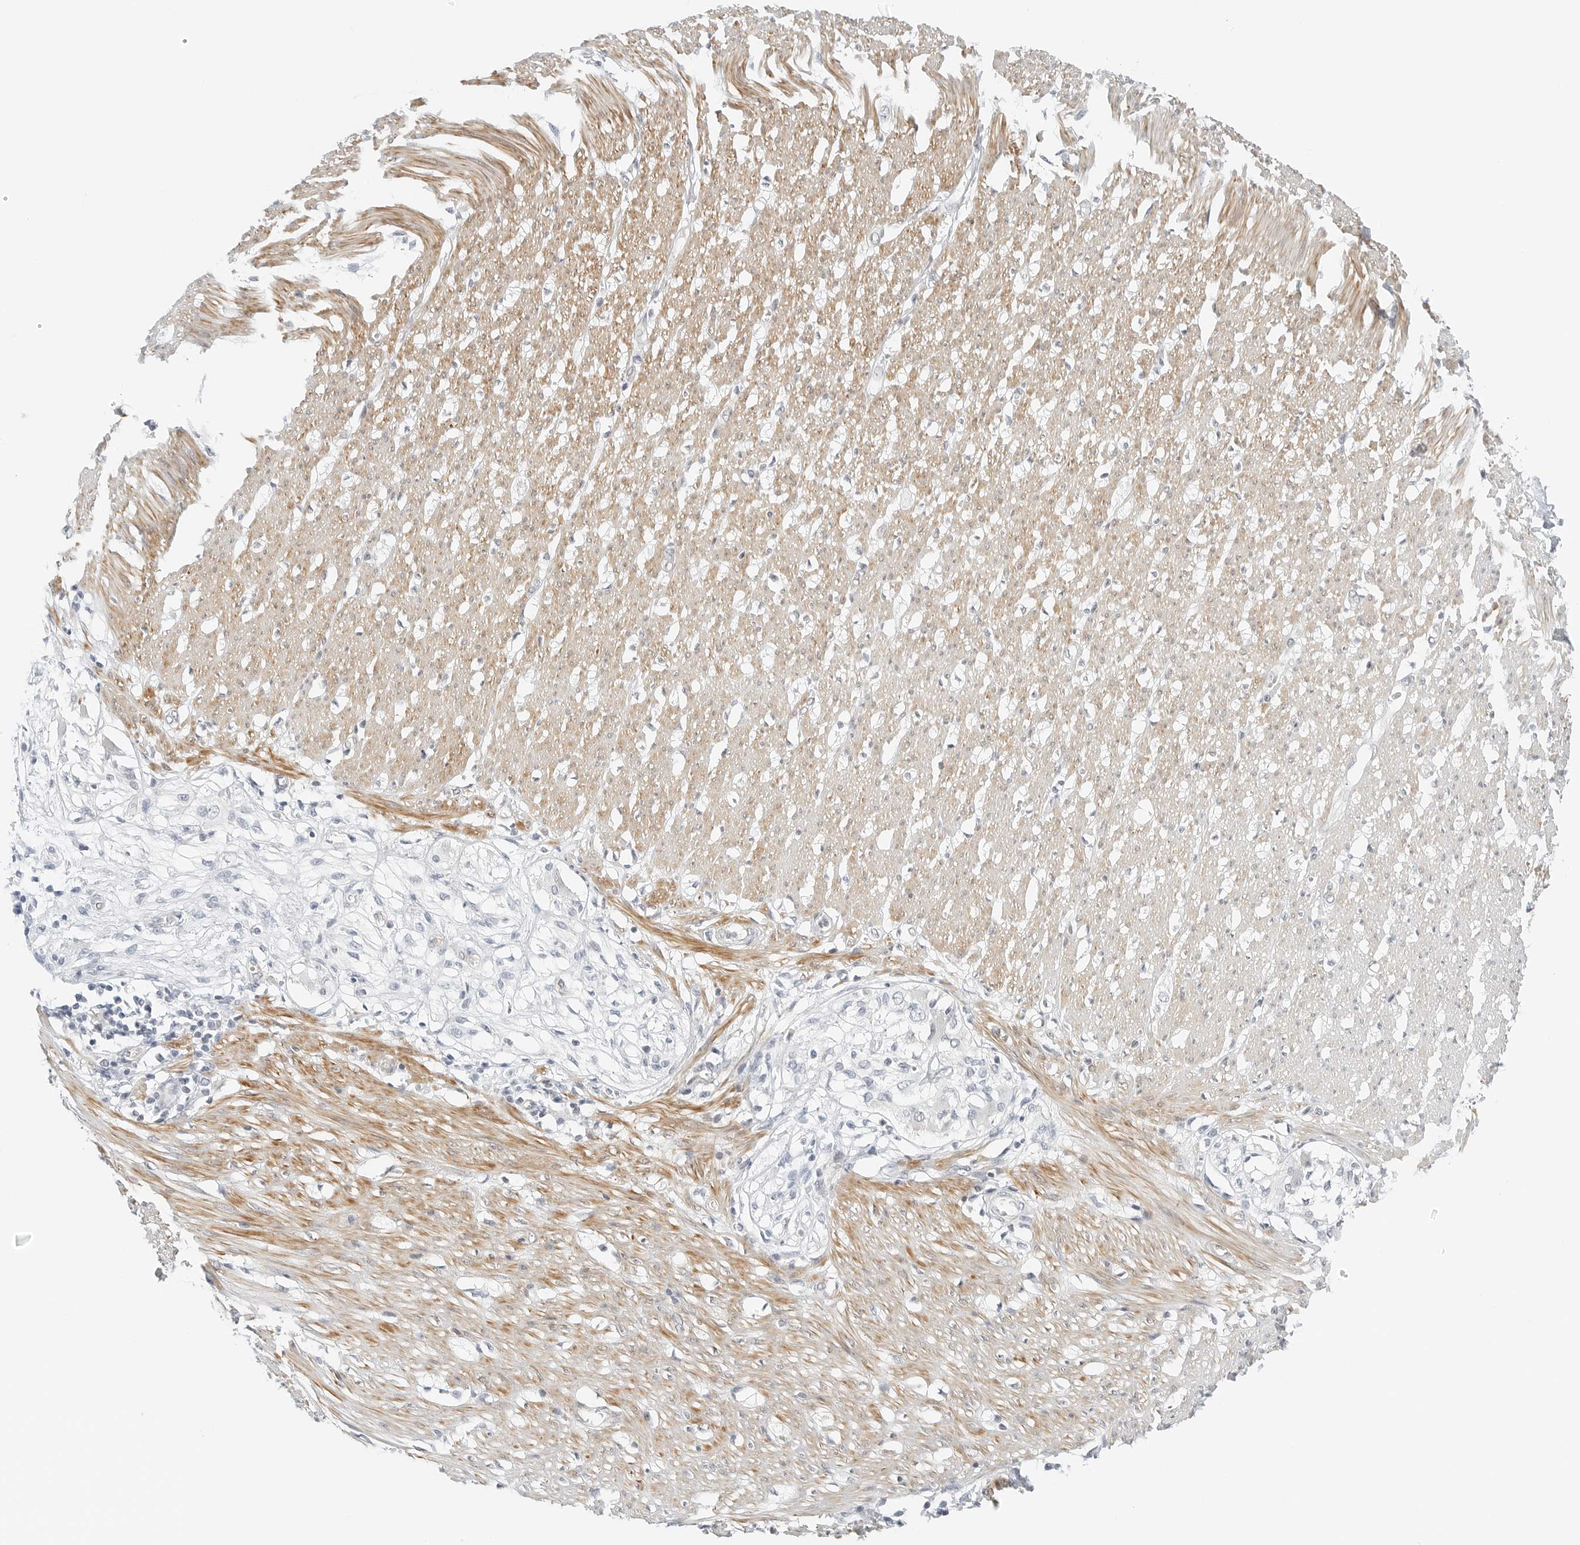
{"staining": {"intensity": "moderate", "quantity": ">75%", "location": "cytoplasmic/membranous"}, "tissue": "smooth muscle", "cell_type": "Smooth muscle cells", "image_type": "normal", "snomed": [{"axis": "morphology", "description": "Normal tissue, NOS"}, {"axis": "morphology", "description": "Adenocarcinoma, NOS"}, {"axis": "topography", "description": "Colon"}, {"axis": "topography", "description": "Peripheral nerve tissue"}], "caption": "An image of human smooth muscle stained for a protein shows moderate cytoplasmic/membranous brown staining in smooth muscle cells. Nuclei are stained in blue.", "gene": "IQCC", "patient": {"sex": "male", "age": 14}}